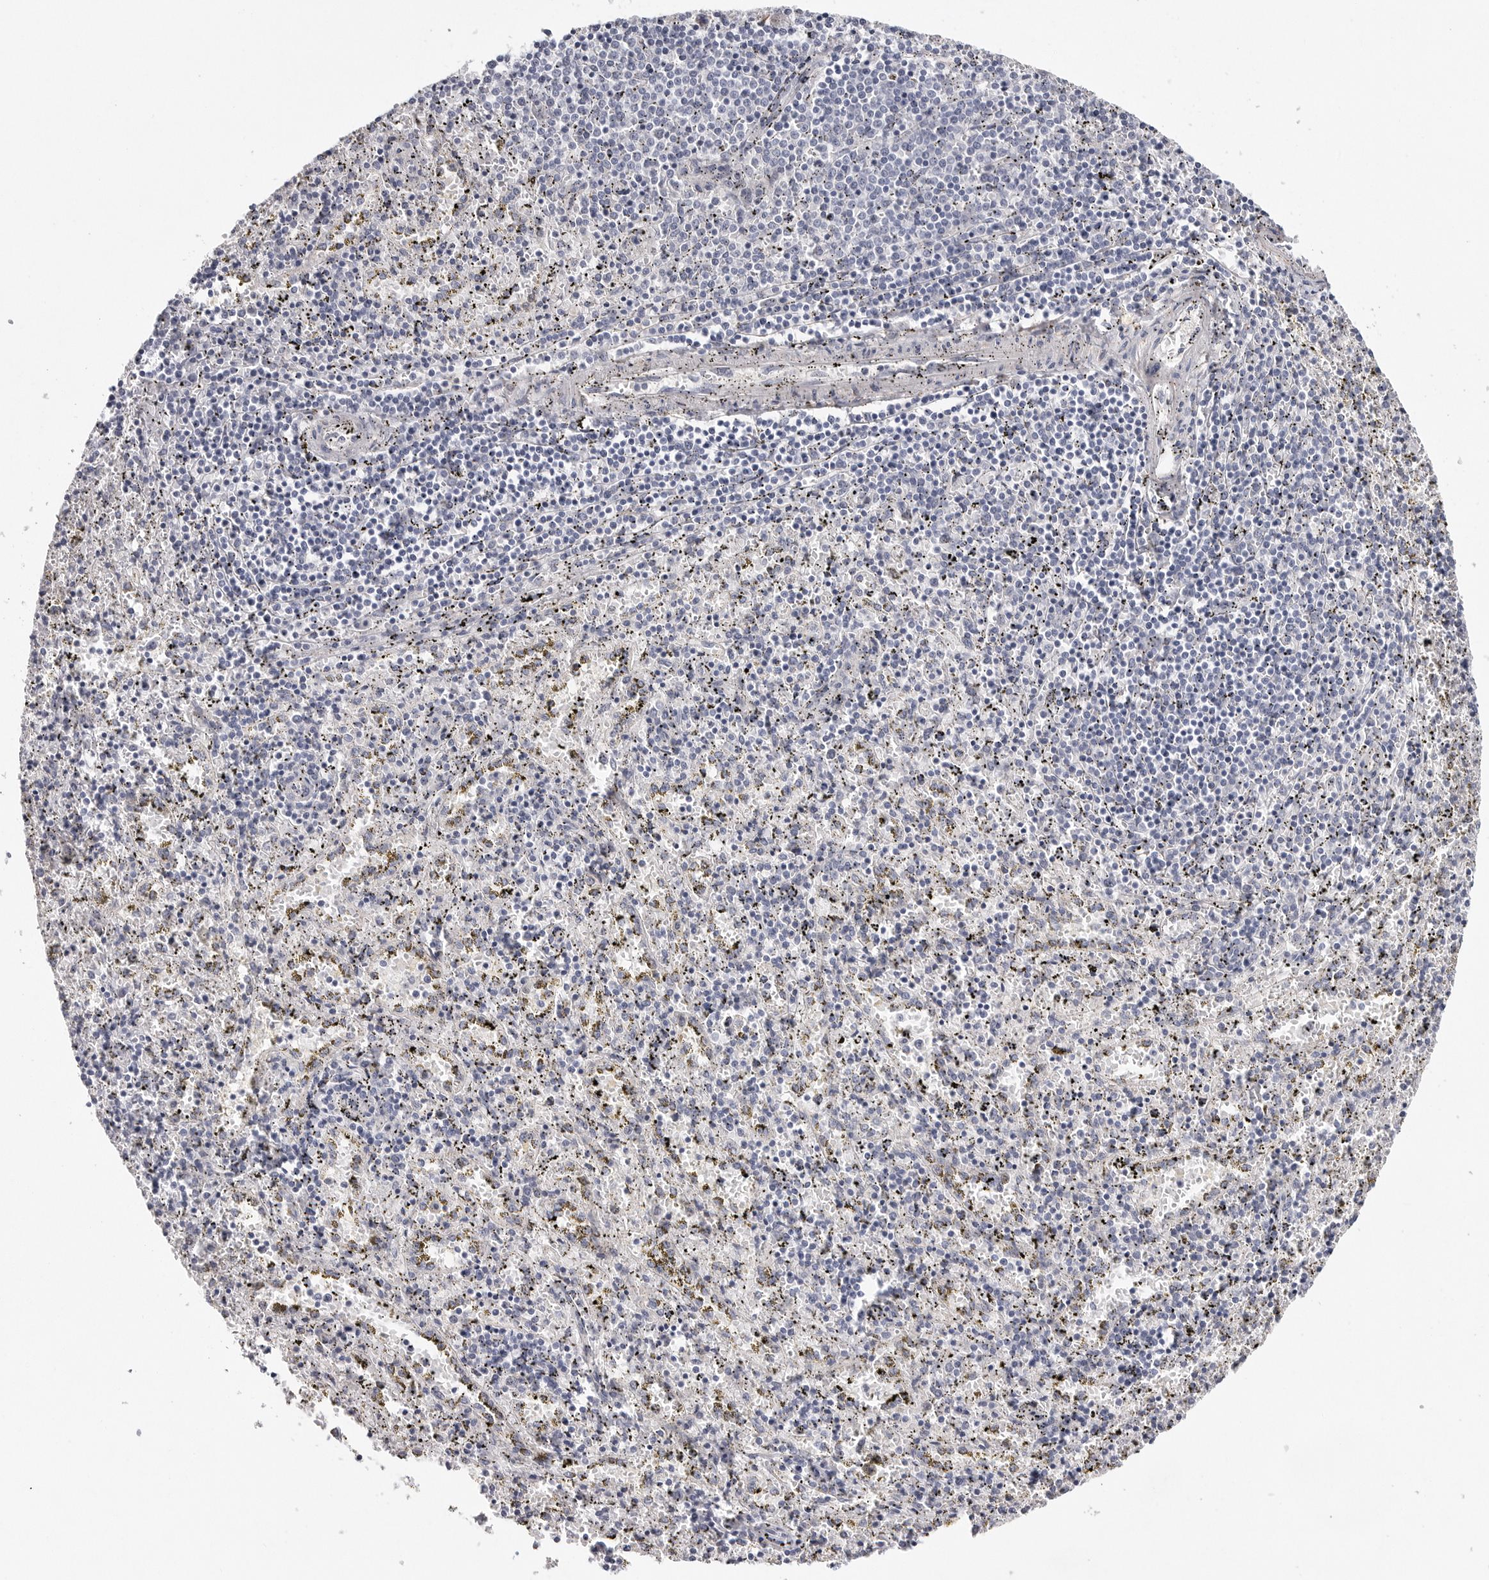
{"staining": {"intensity": "negative", "quantity": "none", "location": "none"}, "tissue": "spleen", "cell_type": "Cells in red pulp", "image_type": "normal", "snomed": [{"axis": "morphology", "description": "Normal tissue, NOS"}, {"axis": "topography", "description": "Spleen"}], "caption": "IHC histopathology image of normal spleen: spleen stained with DAB (3,3'-diaminobenzidine) exhibits no significant protein staining in cells in red pulp.", "gene": "ELP3", "patient": {"sex": "male", "age": 11}}